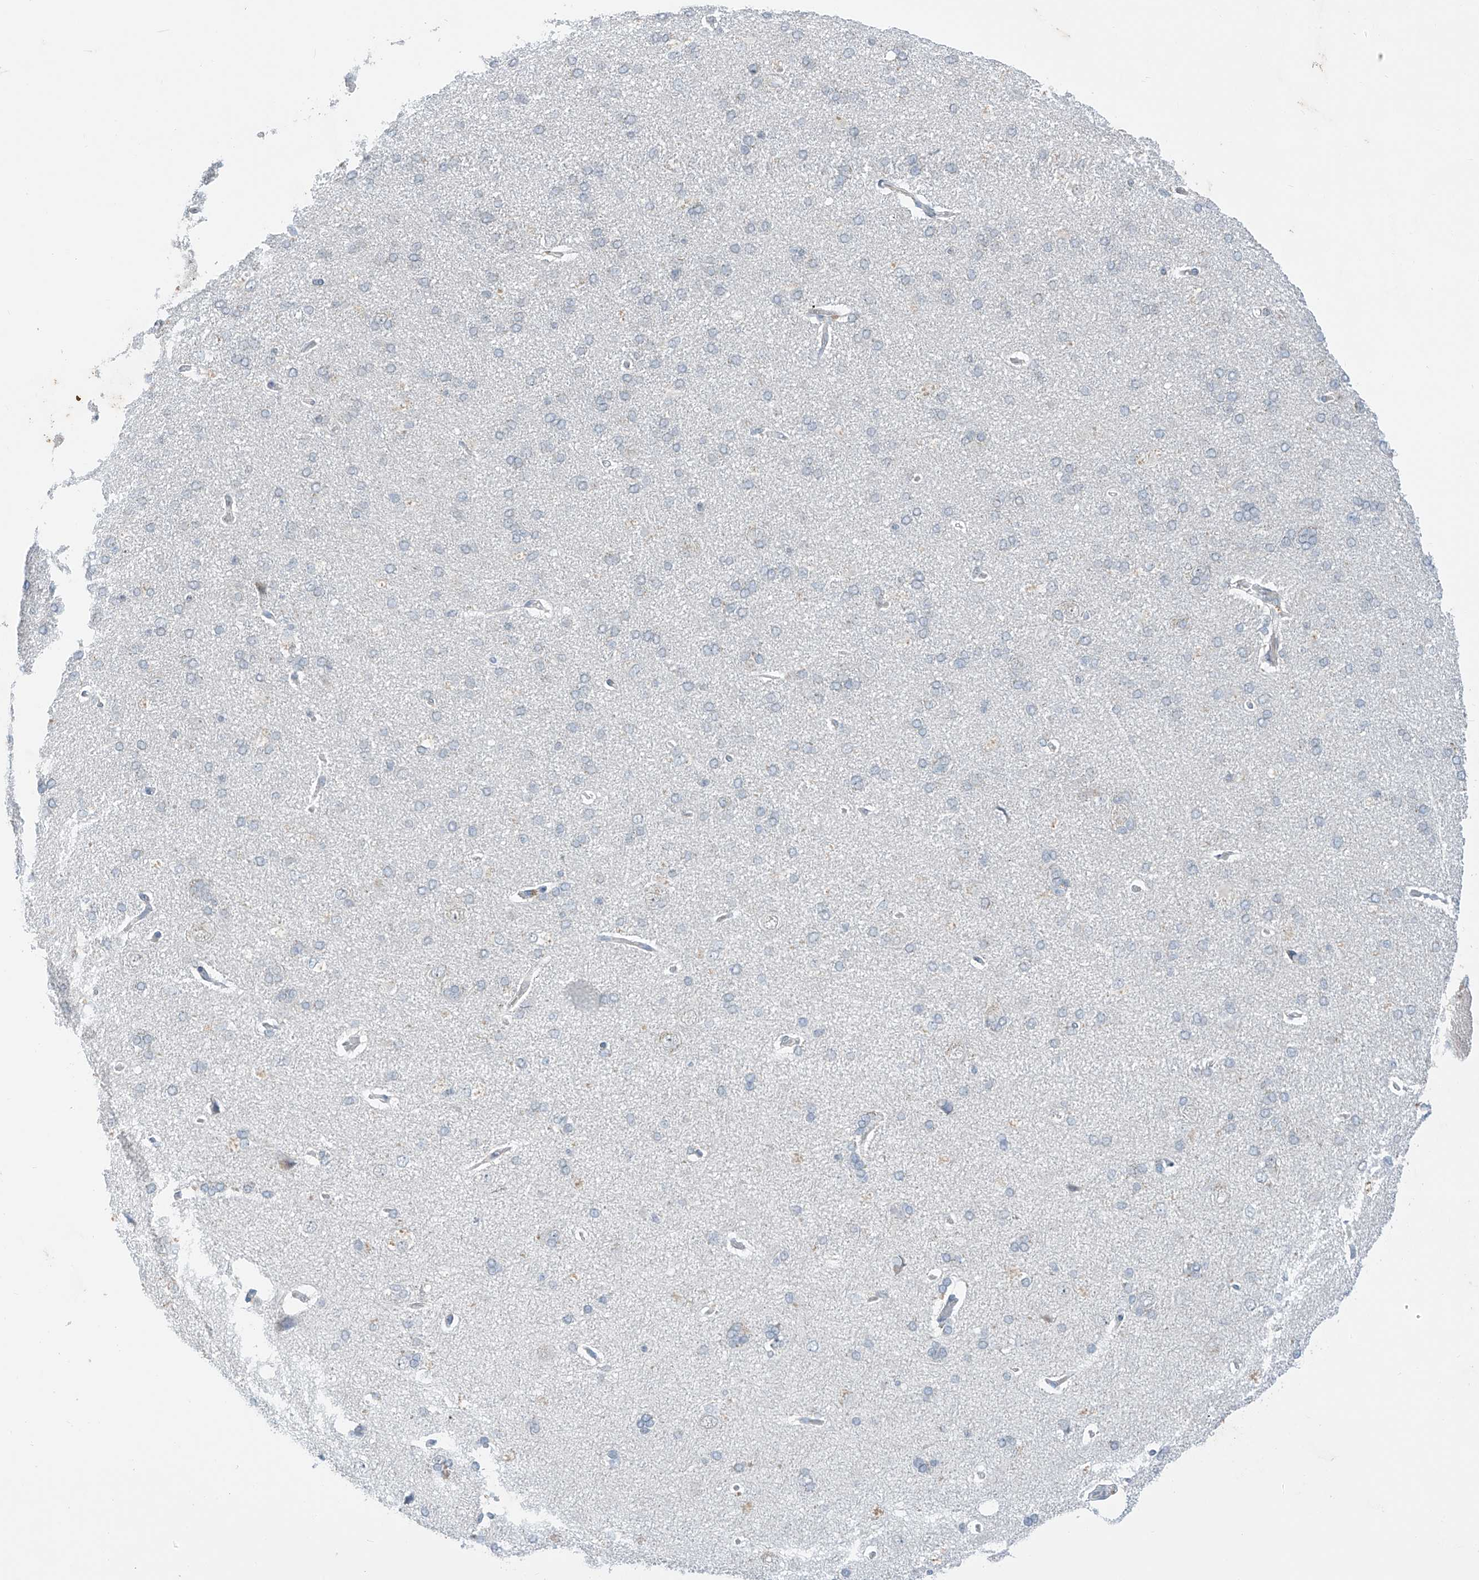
{"staining": {"intensity": "negative", "quantity": "none", "location": "none"}, "tissue": "cerebral cortex", "cell_type": "Endothelial cells", "image_type": "normal", "snomed": [{"axis": "morphology", "description": "Normal tissue, NOS"}, {"axis": "topography", "description": "Cerebral cortex"}], "caption": "Immunohistochemical staining of benign cerebral cortex displays no significant staining in endothelial cells. (Immunohistochemistry (ihc), brightfield microscopy, high magnification).", "gene": "APLF", "patient": {"sex": "male", "age": 62}}